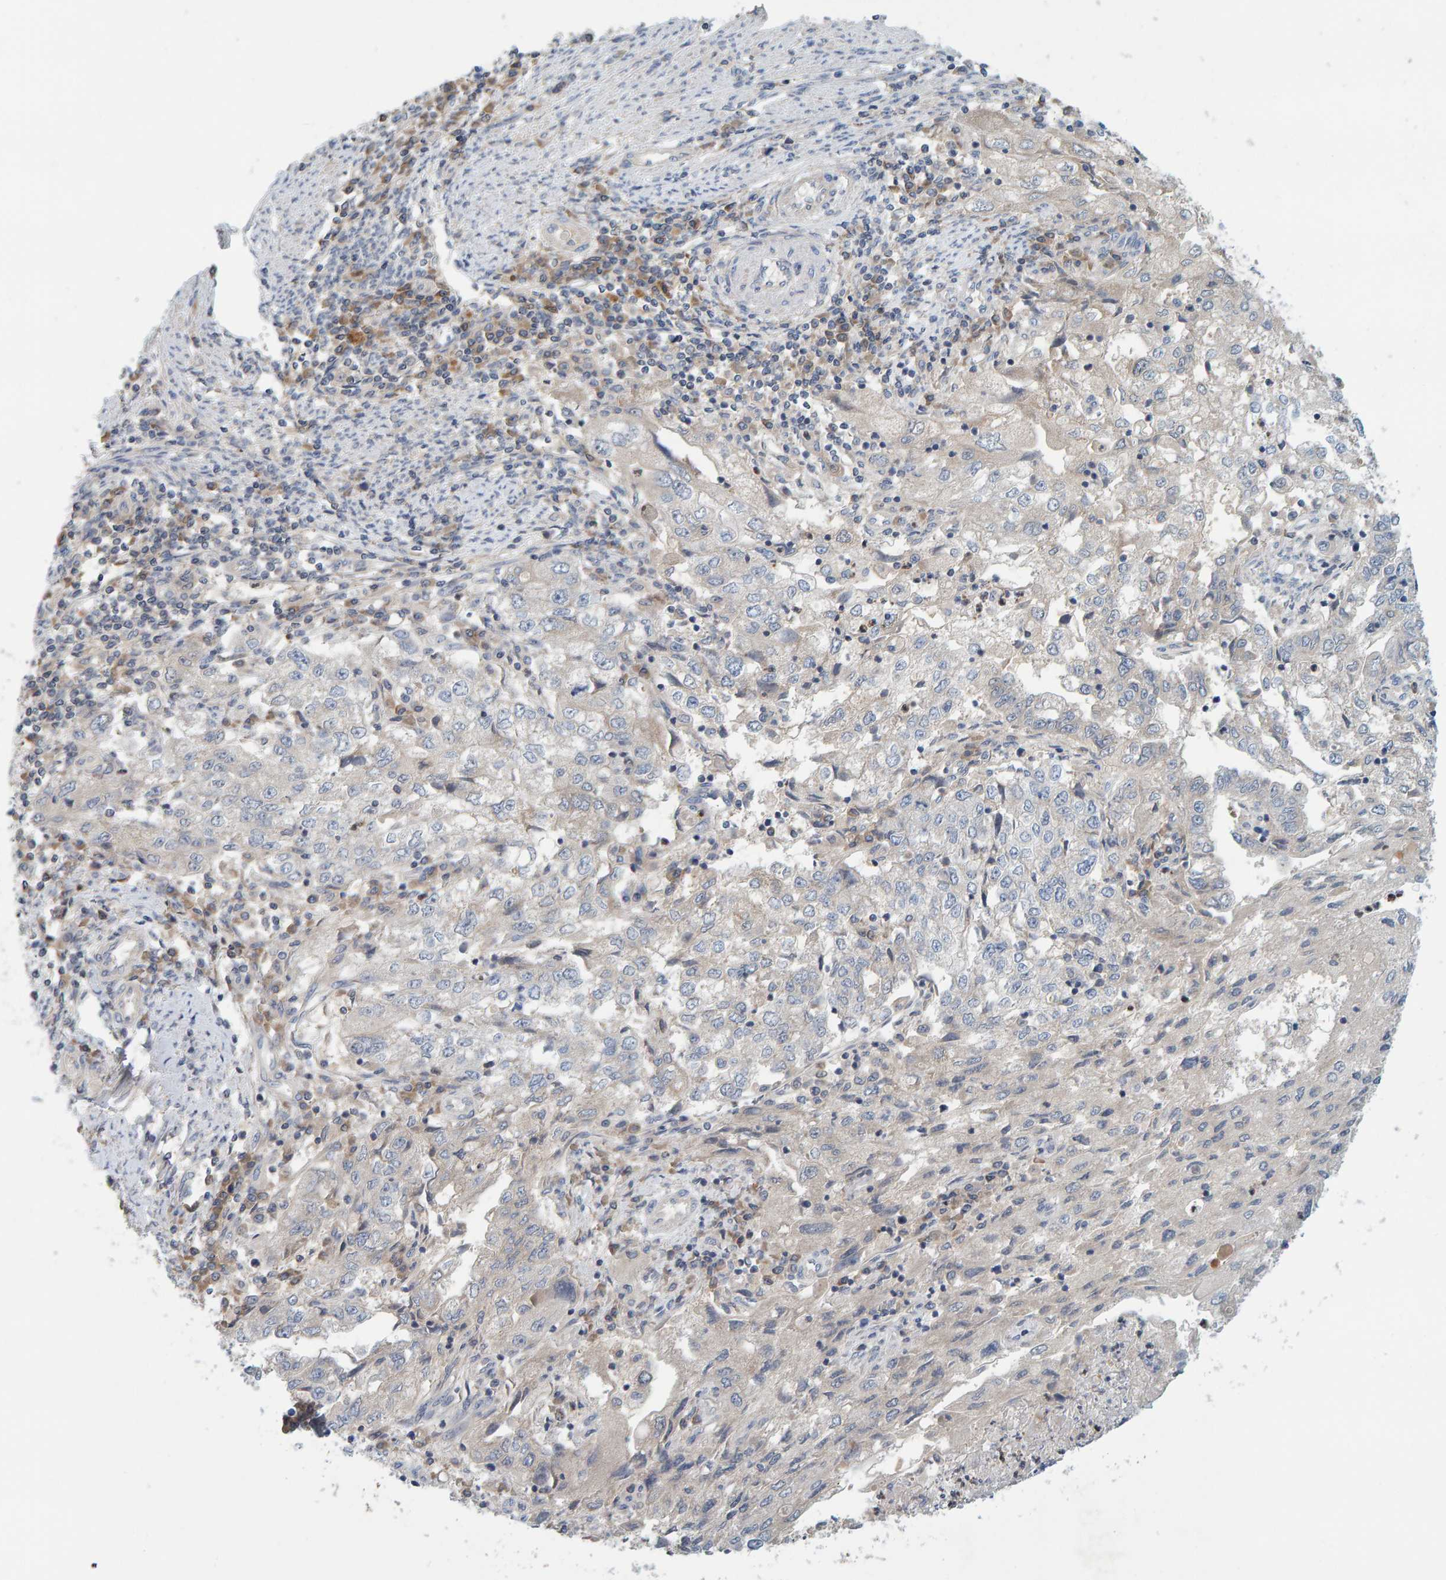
{"staining": {"intensity": "negative", "quantity": "none", "location": "none"}, "tissue": "endometrial cancer", "cell_type": "Tumor cells", "image_type": "cancer", "snomed": [{"axis": "morphology", "description": "Adenocarcinoma, NOS"}, {"axis": "topography", "description": "Endometrium"}], "caption": "Immunohistochemical staining of human adenocarcinoma (endometrial) demonstrates no significant positivity in tumor cells.", "gene": "TATDN1", "patient": {"sex": "female", "age": 49}}